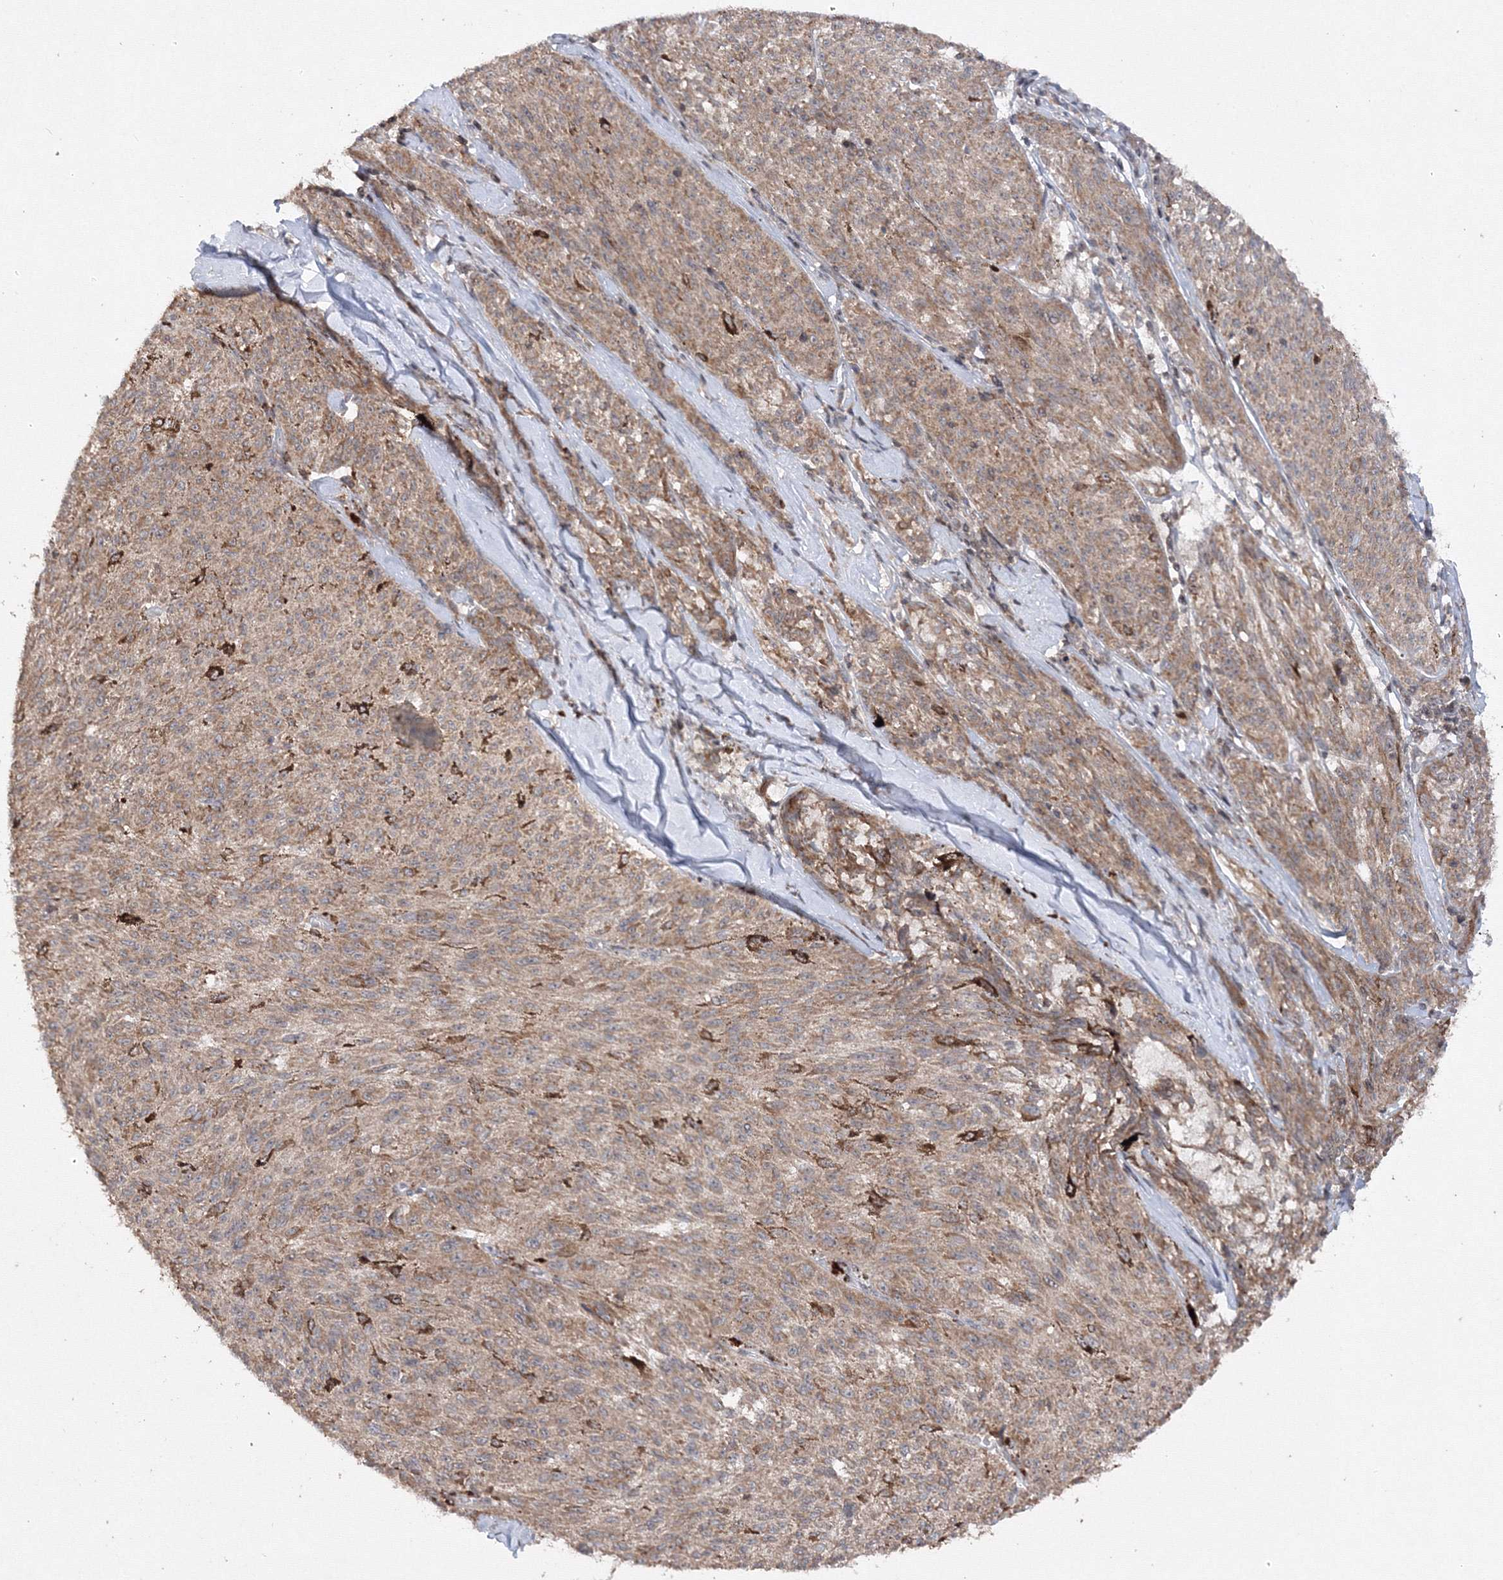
{"staining": {"intensity": "moderate", "quantity": ">75%", "location": "cytoplasmic/membranous"}, "tissue": "melanoma", "cell_type": "Tumor cells", "image_type": "cancer", "snomed": [{"axis": "morphology", "description": "Malignant melanoma, NOS"}, {"axis": "topography", "description": "Skin"}], "caption": "Approximately >75% of tumor cells in malignant melanoma display moderate cytoplasmic/membranous protein positivity as visualized by brown immunohistochemical staining.", "gene": "MKRN2", "patient": {"sex": "female", "age": 72}}